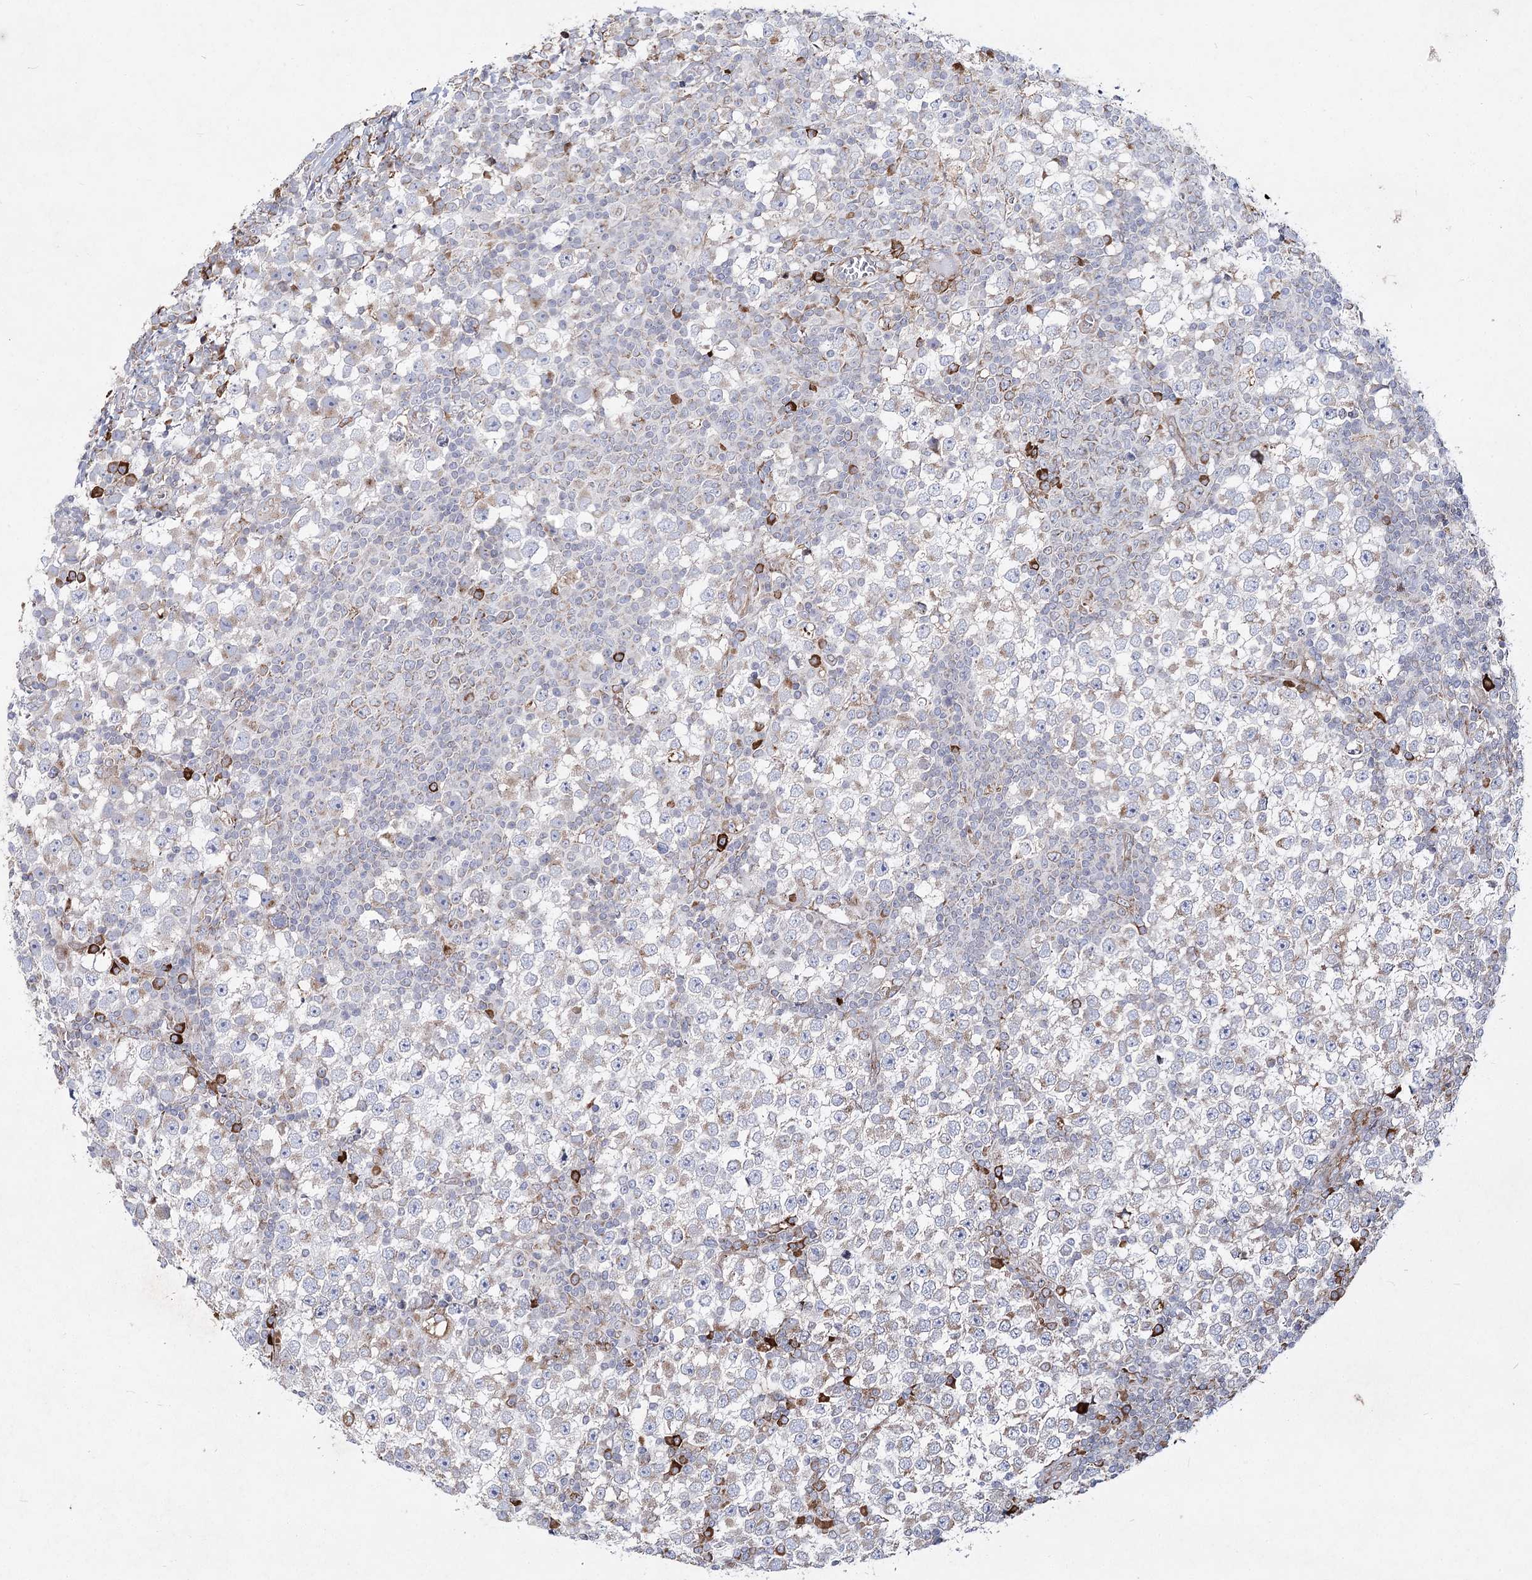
{"staining": {"intensity": "negative", "quantity": "none", "location": "none"}, "tissue": "testis cancer", "cell_type": "Tumor cells", "image_type": "cancer", "snomed": [{"axis": "morphology", "description": "Seminoma, NOS"}, {"axis": "topography", "description": "Testis"}], "caption": "High power microscopy histopathology image of an immunohistochemistry histopathology image of testis seminoma, revealing no significant staining in tumor cells.", "gene": "NHLRC2", "patient": {"sex": "male", "age": 65}}